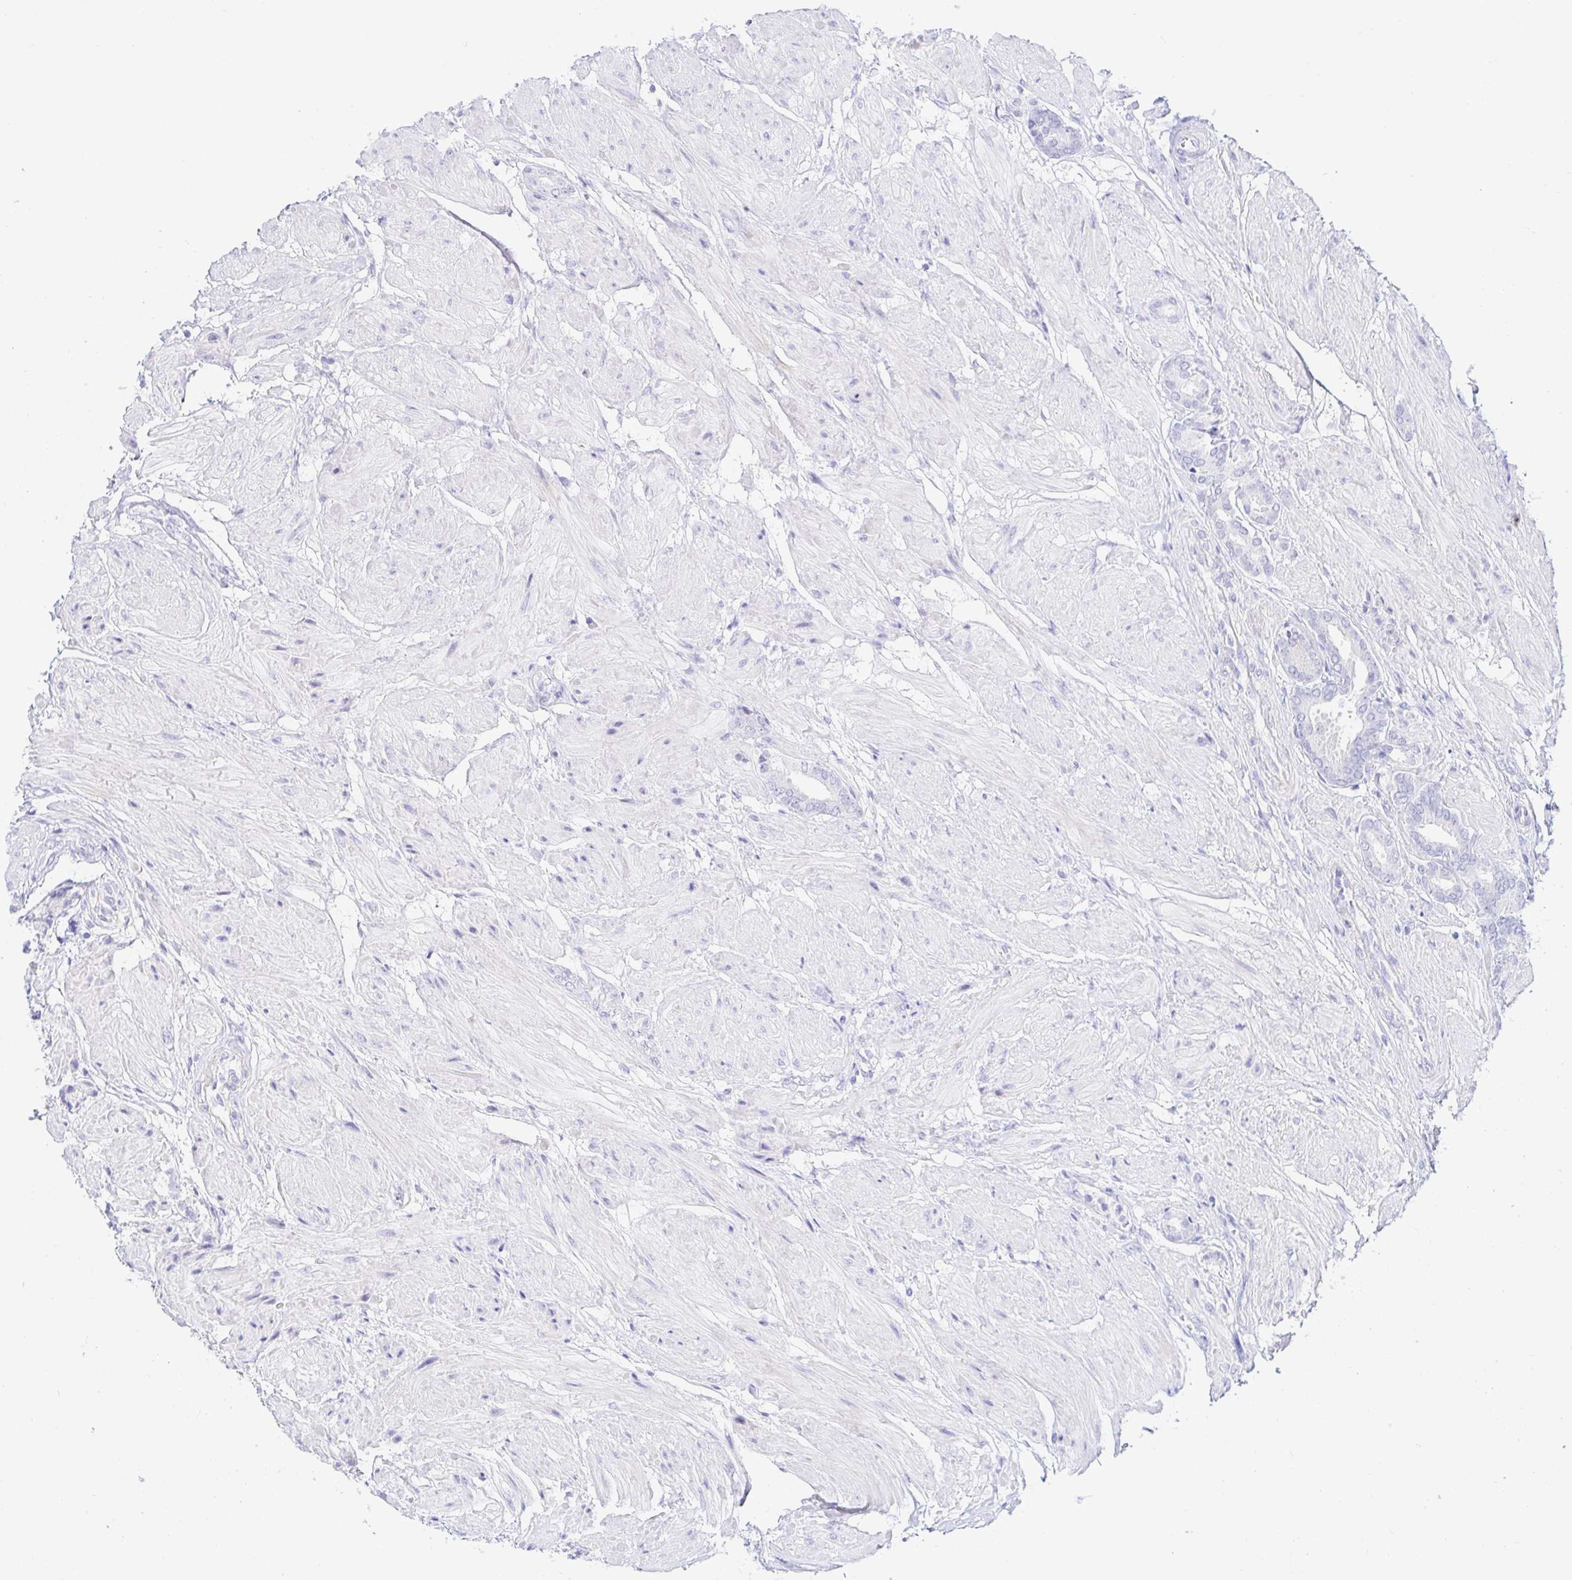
{"staining": {"intensity": "negative", "quantity": "none", "location": "none"}, "tissue": "prostate cancer", "cell_type": "Tumor cells", "image_type": "cancer", "snomed": [{"axis": "morphology", "description": "Adenocarcinoma, High grade"}, {"axis": "topography", "description": "Prostate"}], "caption": "Tumor cells are negative for protein expression in human prostate high-grade adenocarcinoma. (Immunohistochemistry (ihc), brightfield microscopy, high magnification).", "gene": "PINLYP", "patient": {"sex": "male", "age": 56}}